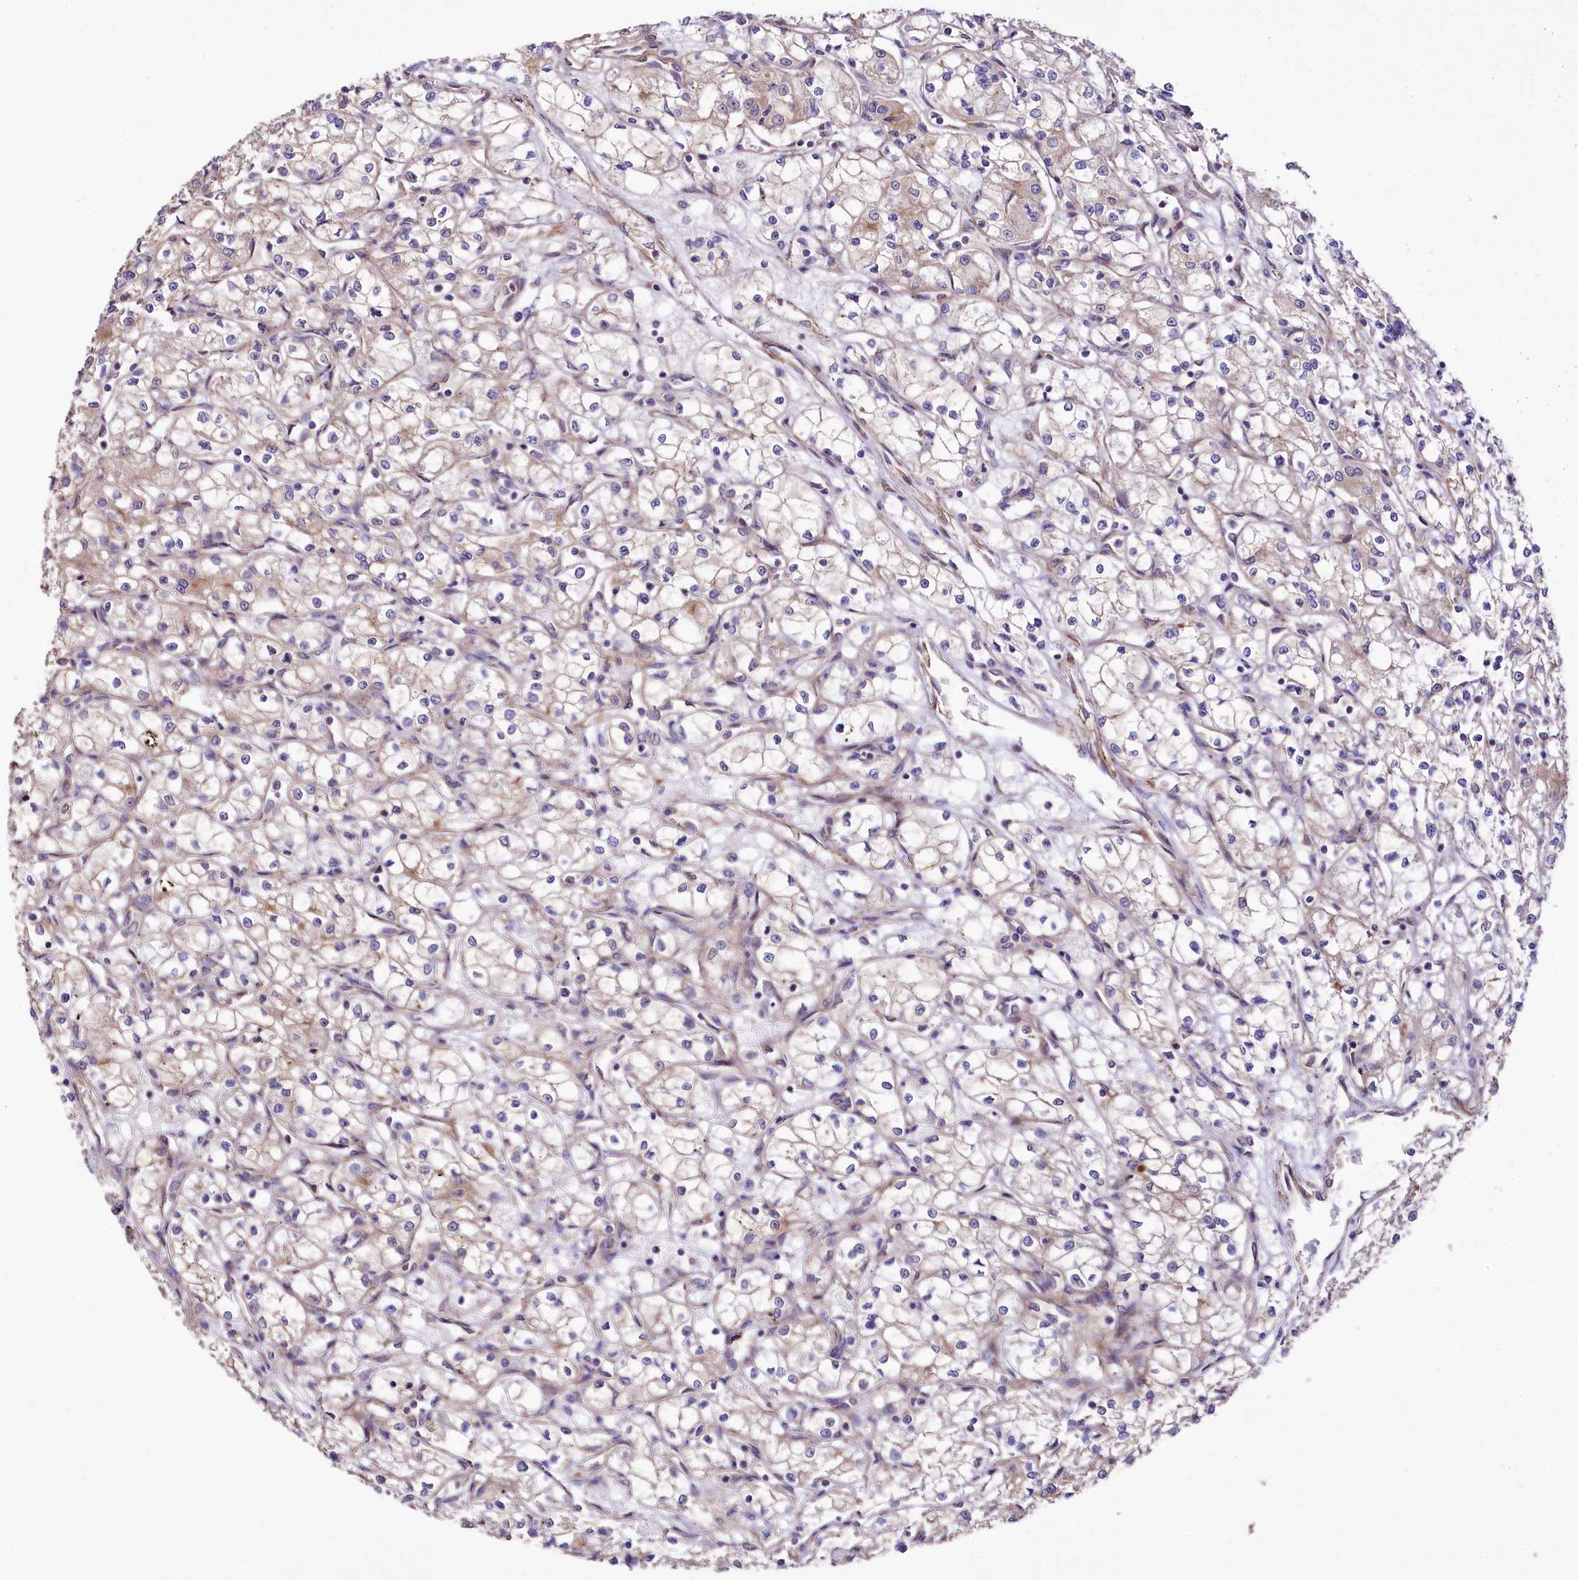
{"staining": {"intensity": "weak", "quantity": "<25%", "location": "cytoplasmic/membranous"}, "tissue": "renal cancer", "cell_type": "Tumor cells", "image_type": "cancer", "snomed": [{"axis": "morphology", "description": "Adenocarcinoma, NOS"}, {"axis": "topography", "description": "Kidney"}], "caption": "Histopathology image shows no significant protein staining in tumor cells of renal cancer (adenocarcinoma). (DAB immunohistochemistry (IHC) with hematoxylin counter stain).", "gene": "SPATS2", "patient": {"sex": "male", "age": 59}}